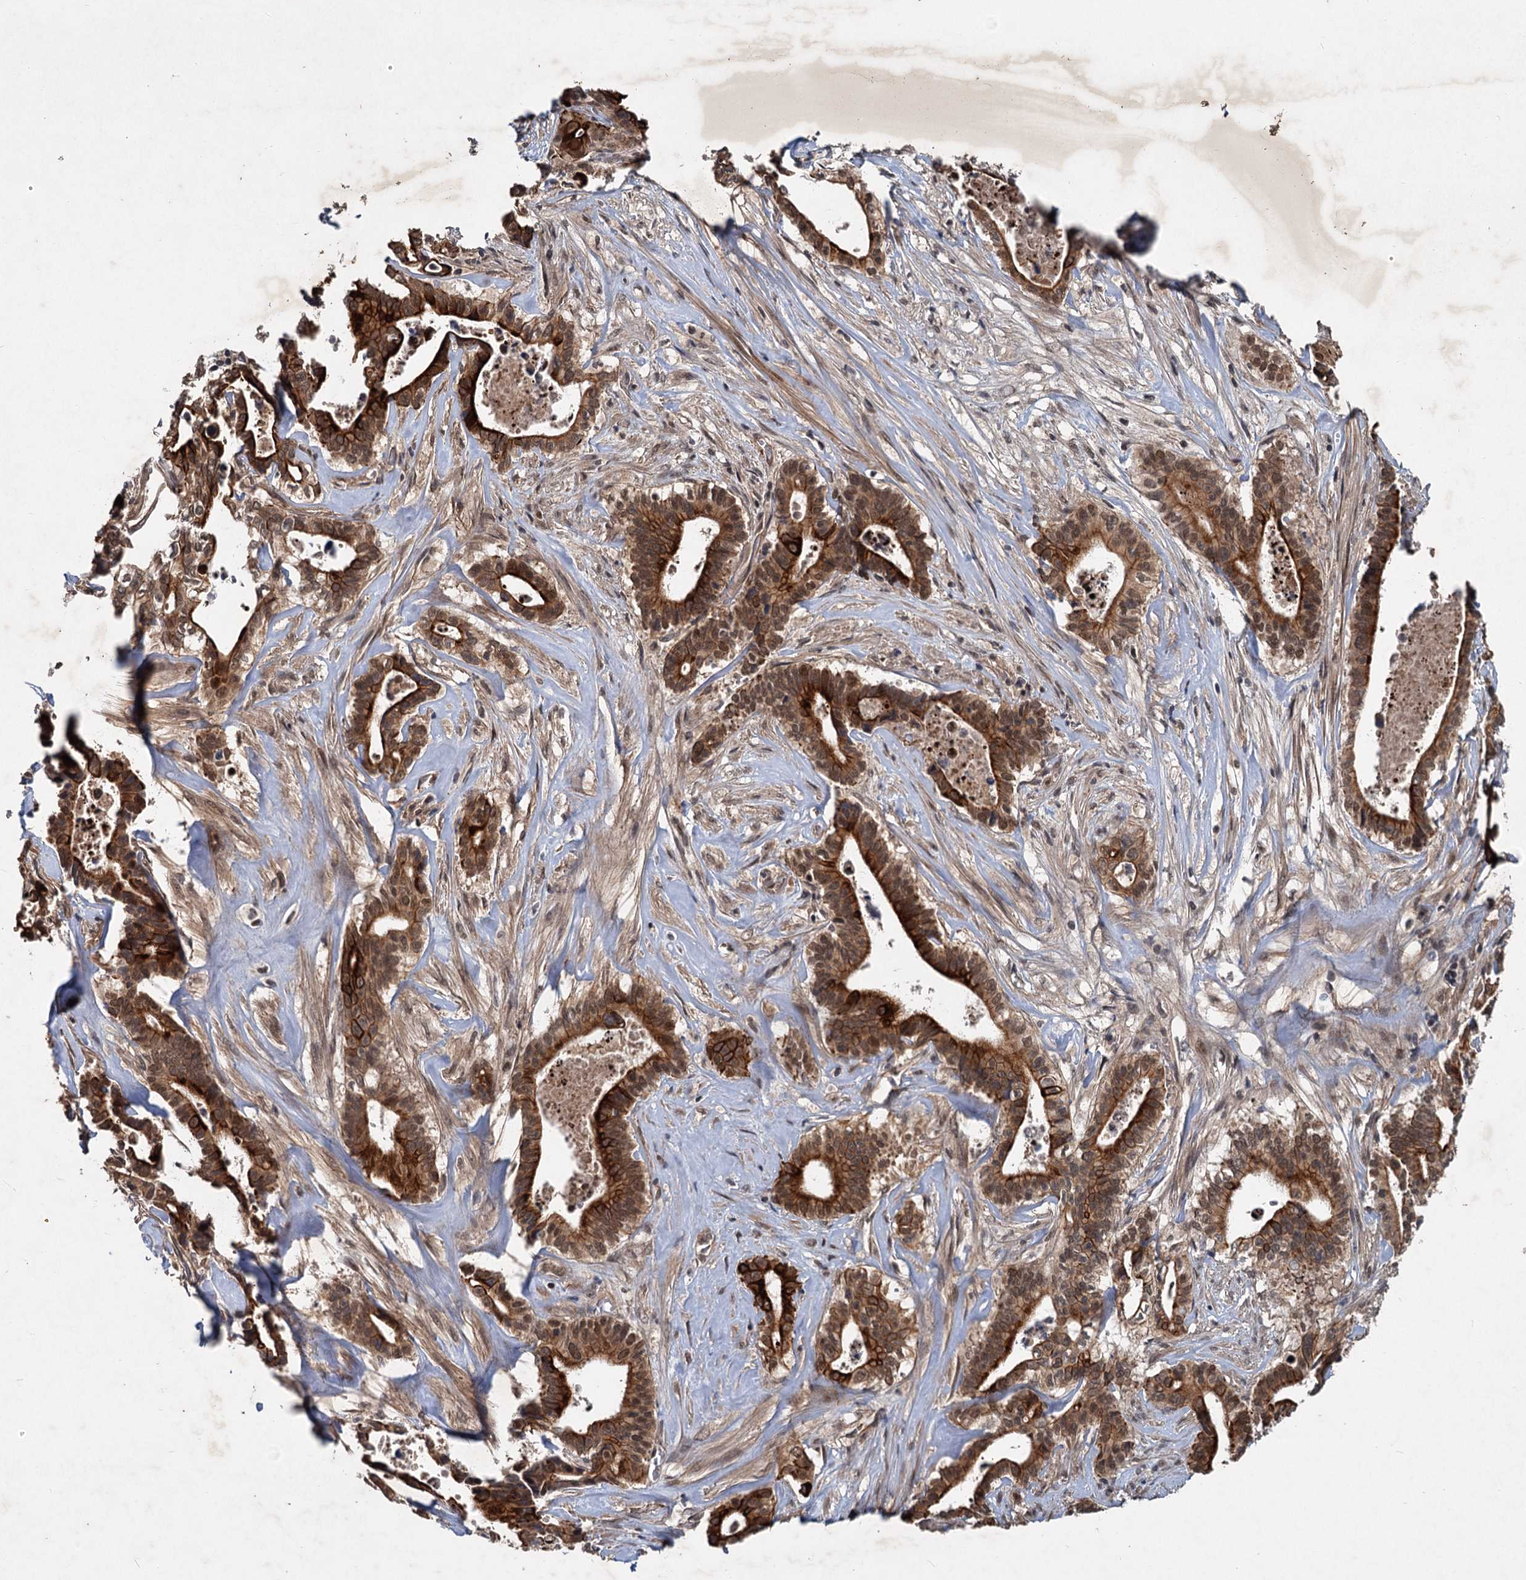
{"staining": {"intensity": "strong", "quantity": ">75%", "location": "cytoplasmic/membranous"}, "tissue": "pancreatic cancer", "cell_type": "Tumor cells", "image_type": "cancer", "snomed": [{"axis": "morphology", "description": "Adenocarcinoma, NOS"}, {"axis": "topography", "description": "Pancreas"}], "caption": "Strong cytoplasmic/membranous positivity is identified in approximately >75% of tumor cells in pancreatic cancer.", "gene": "RITA1", "patient": {"sex": "female", "age": 77}}